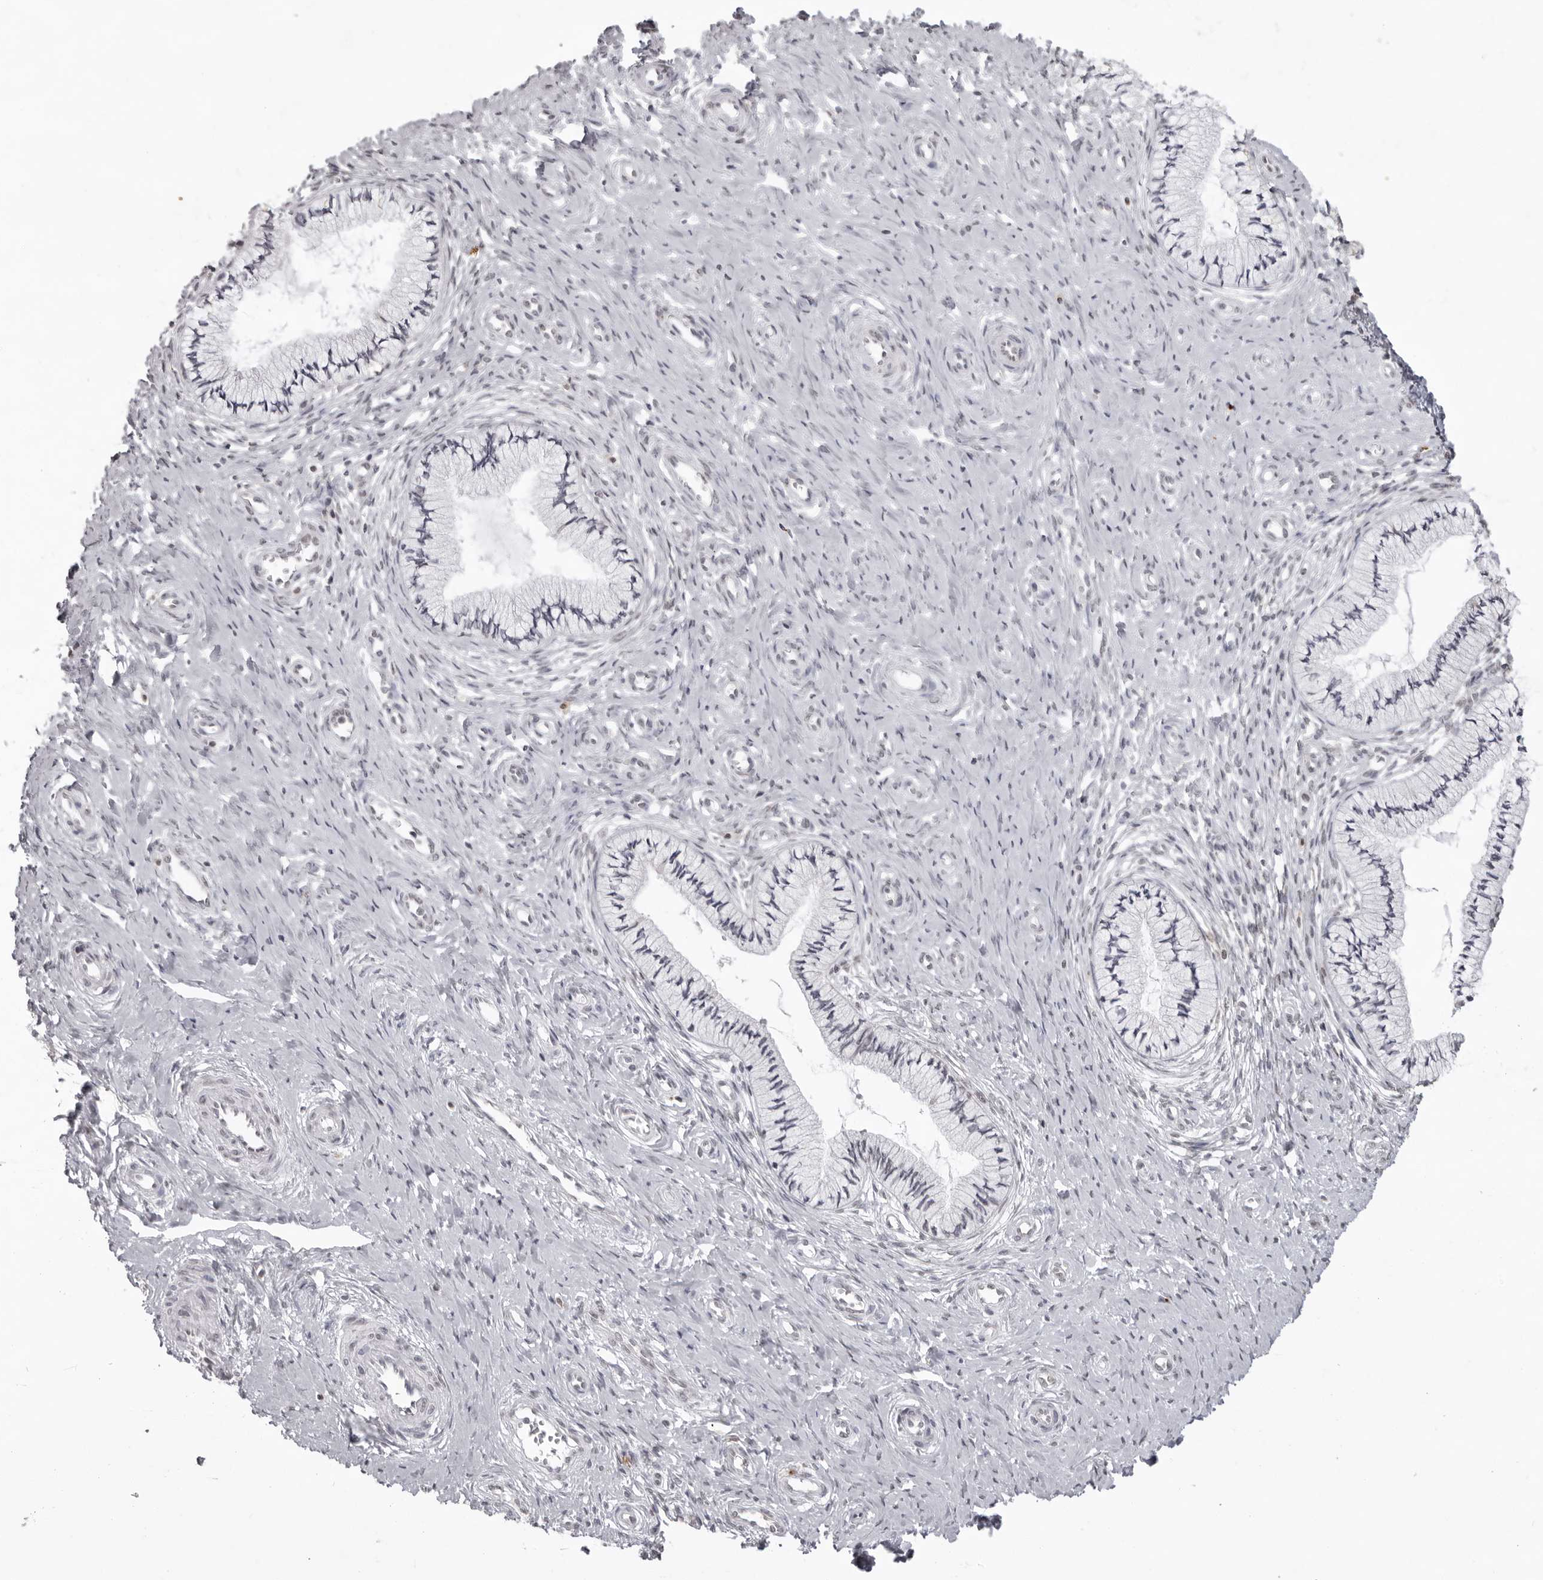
{"staining": {"intensity": "negative", "quantity": "none", "location": "none"}, "tissue": "cervix", "cell_type": "Glandular cells", "image_type": "normal", "snomed": [{"axis": "morphology", "description": "Normal tissue, NOS"}, {"axis": "topography", "description": "Cervix"}], "caption": "IHC photomicrograph of benign cervix stained for a protein (brown), which reveals no positivity in glandular cells. Nuclei are stained in blue.", "gene": "NTM", "patient": {"sex": "female", "age": 36}}